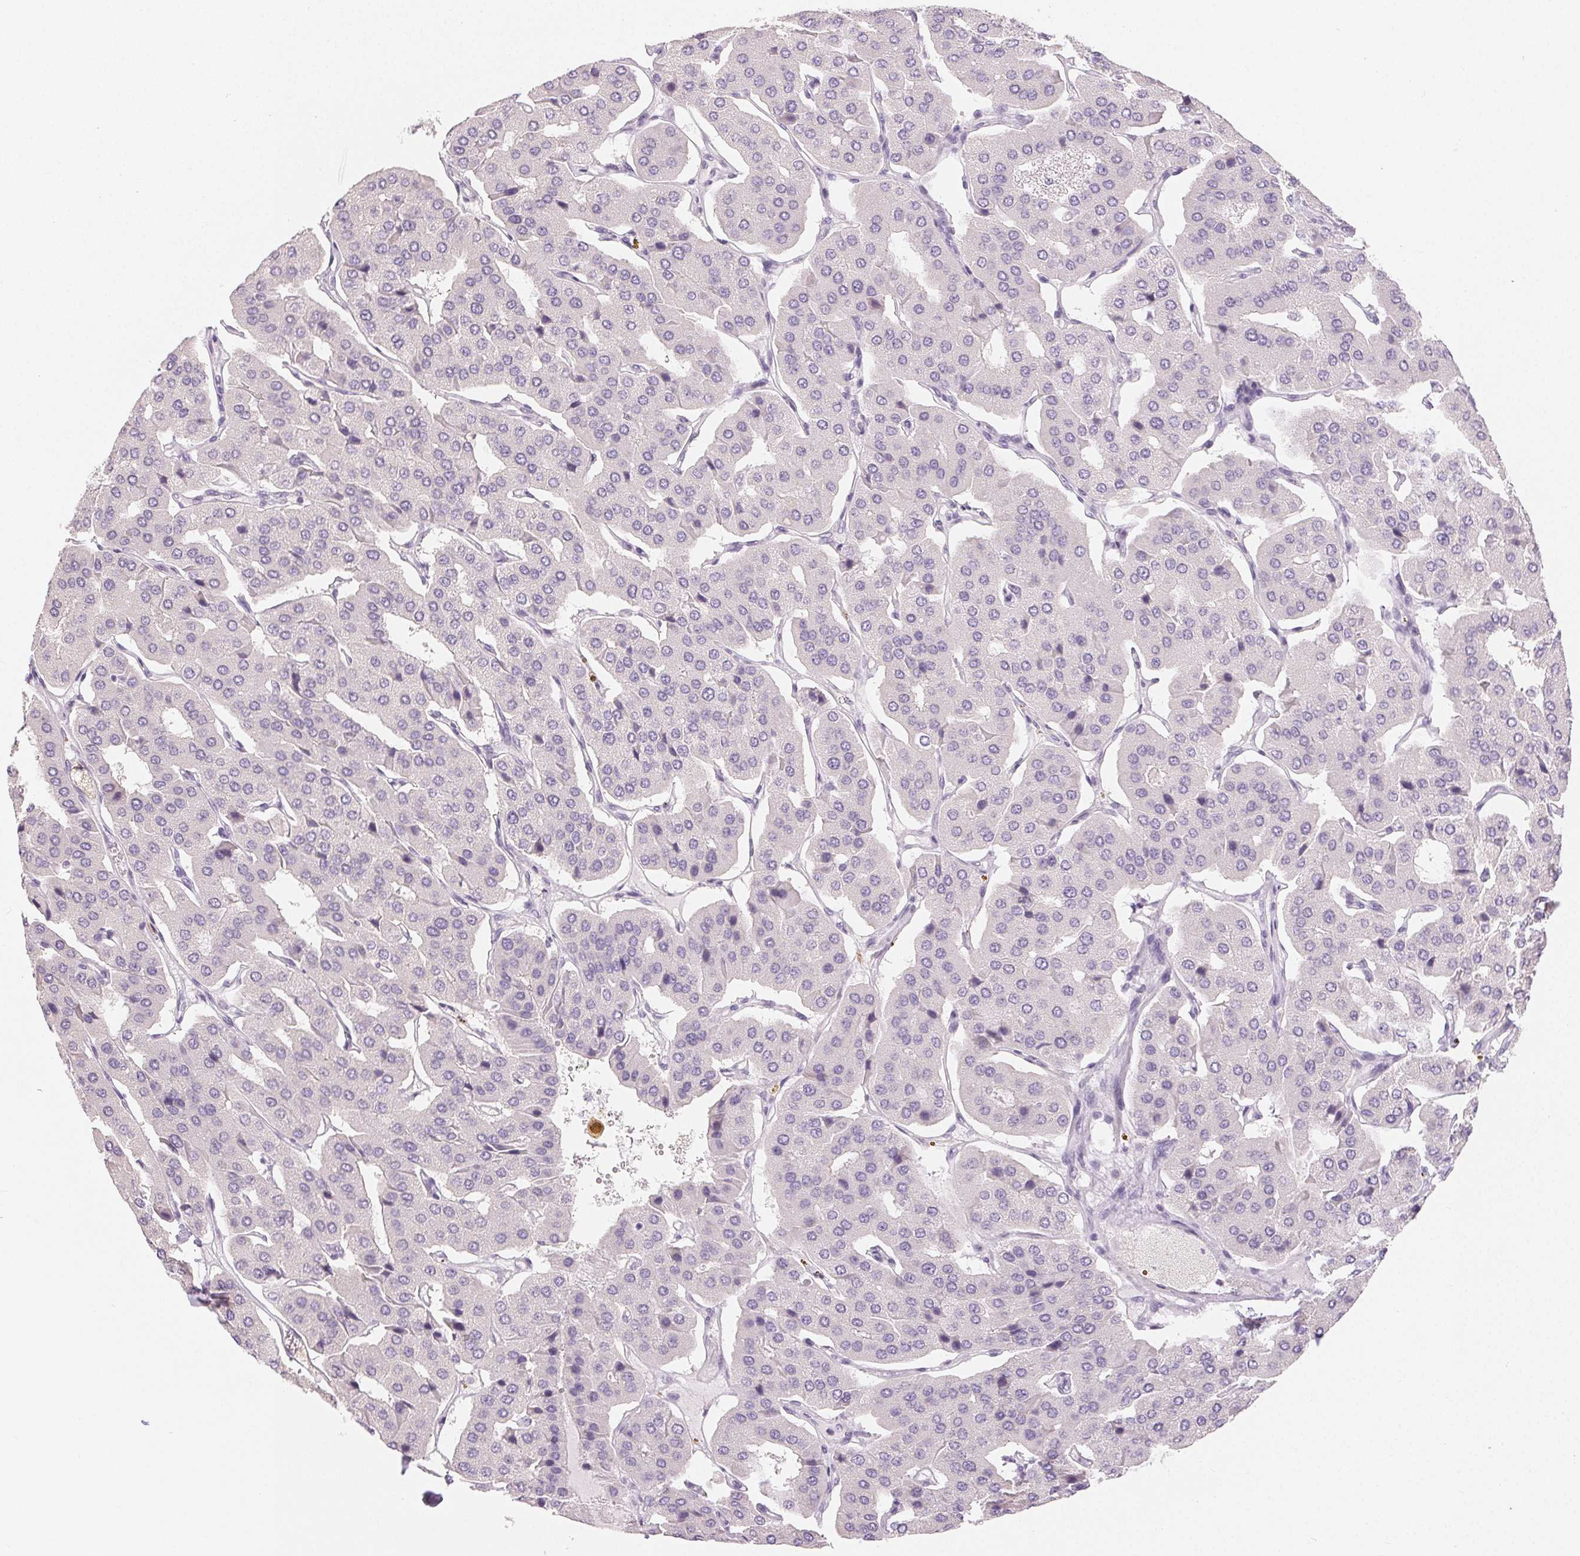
{"staining": {"intensity": "negative", "quantity": "none", "location": "none"}, "tissue": "parathyroid gland", "cell_type": "Glandular cells", "image_type": "normal", "snomed": [{"axis": "morphology", "description": "Normal tissue, NOS"}, {"axis": "morphology", "description": "Adenoma, NOS"}, {"axis": "topography", "description": "Parathyroid gland"}], "caption": "A micrograph of parathyroid gland stained for a protein displays no brown staining in glandular cells. The staining is performed using DAB brown chromogen with nuclei counter-stained in using hematoxylin.", "gene": "SFTPD", "patient": {"sex": "female", "age": 86}}